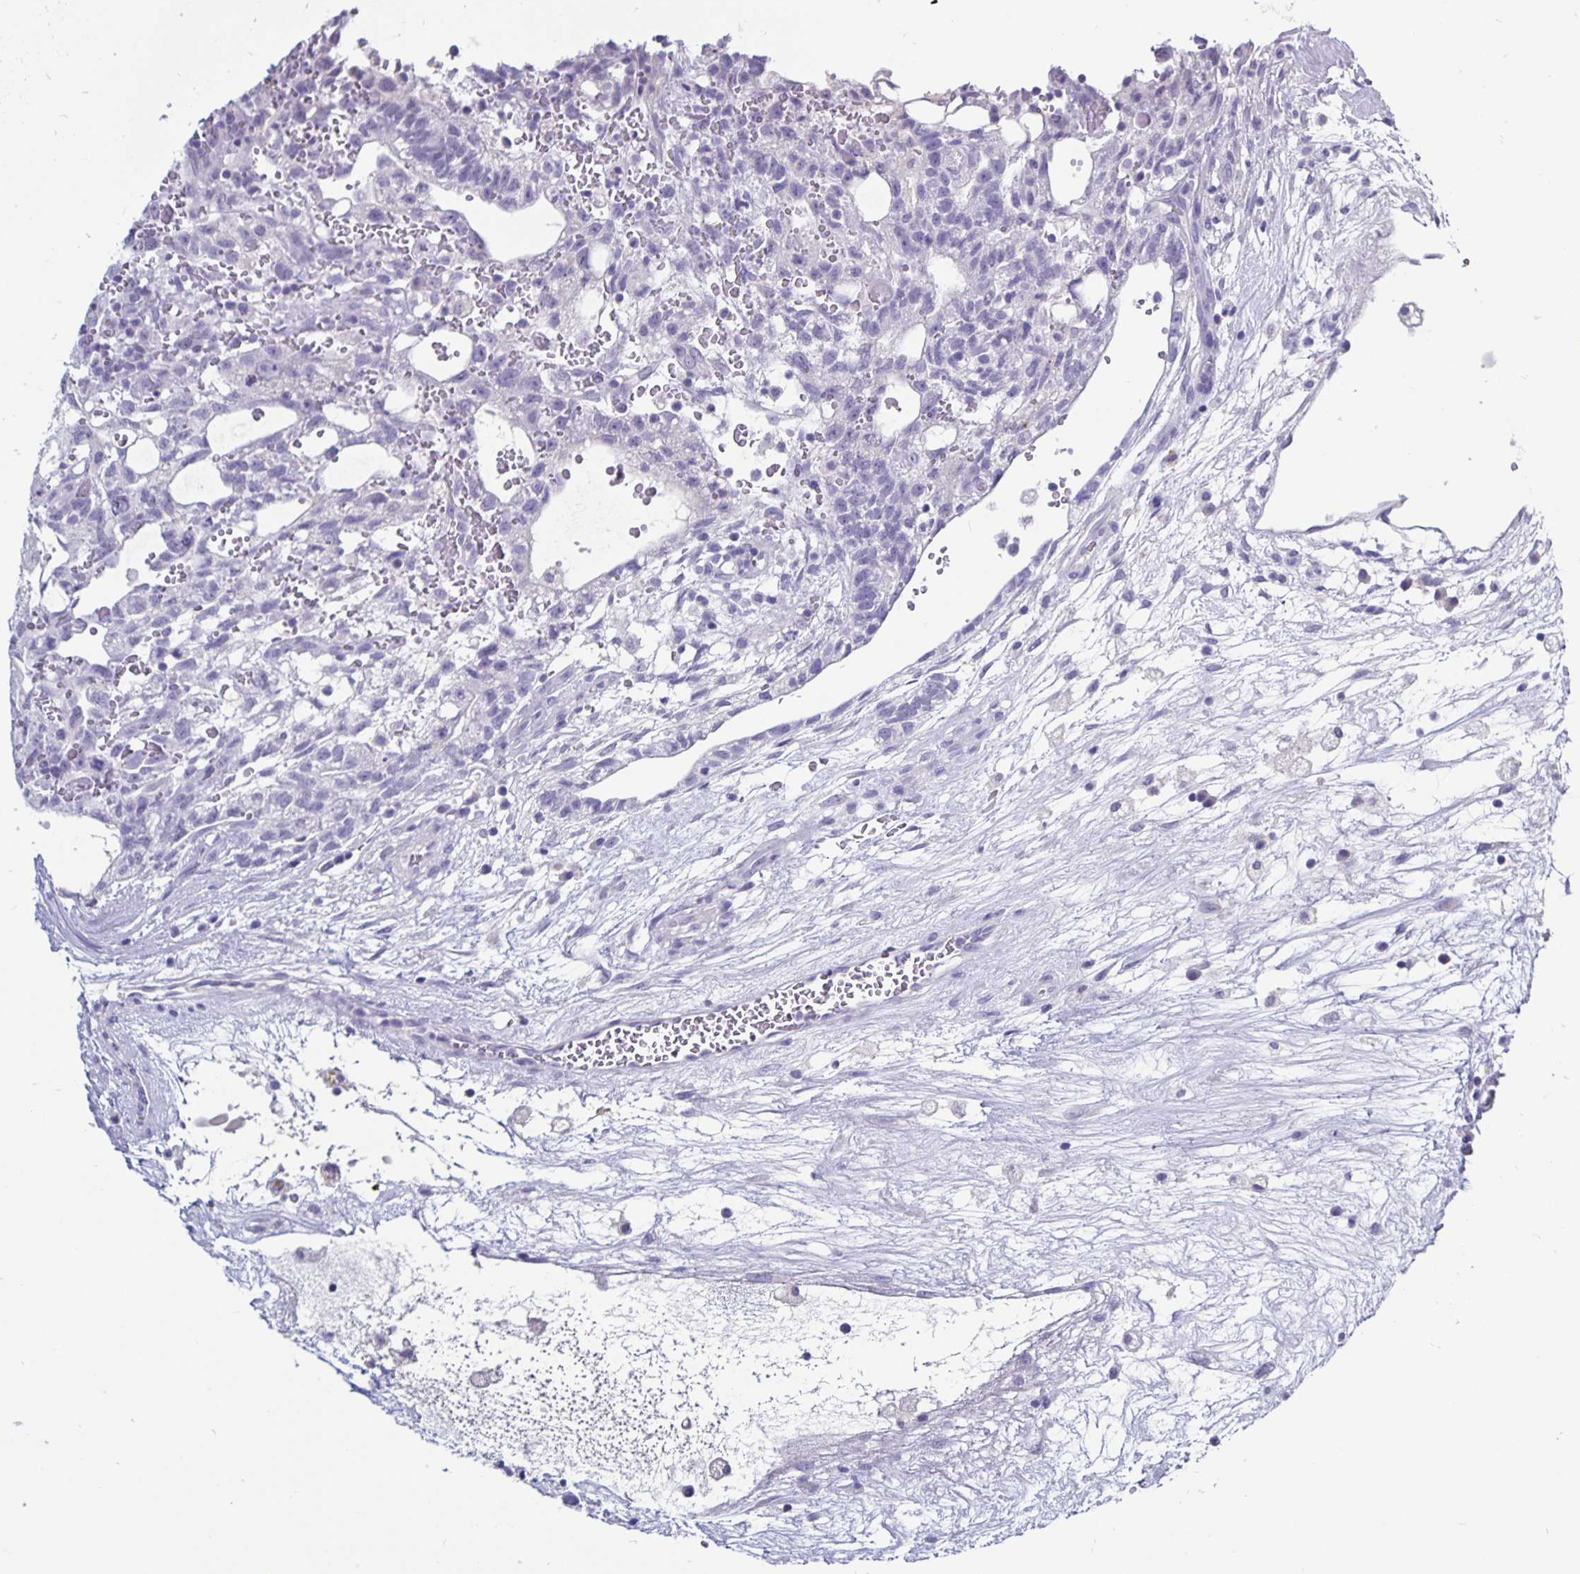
{"staining": {"intensity": "negative", "quantity": "none", "location": "none"}, "tissue": "testis cancer", "cell_type": "Tumor cells", "image_type": "cancer", "snomed": [{"axis": "morphology", "description": "Normal tissue, NOS"}, {"axis": "morphology", "description": "Carcinoma, Embryonal, NOS"}, {"axis": "topography", "description": "Testis"}], "caption": "Testis embryonal carcinoma was stained to show a protein in brown. There is no significant expression in tumor cells. The staining is performed using DAB brown chromogen with nuclei counter-stained in using hematoxylin.", "gene": "ODF3B", "patient": {"sex": "male", "age": 32}}